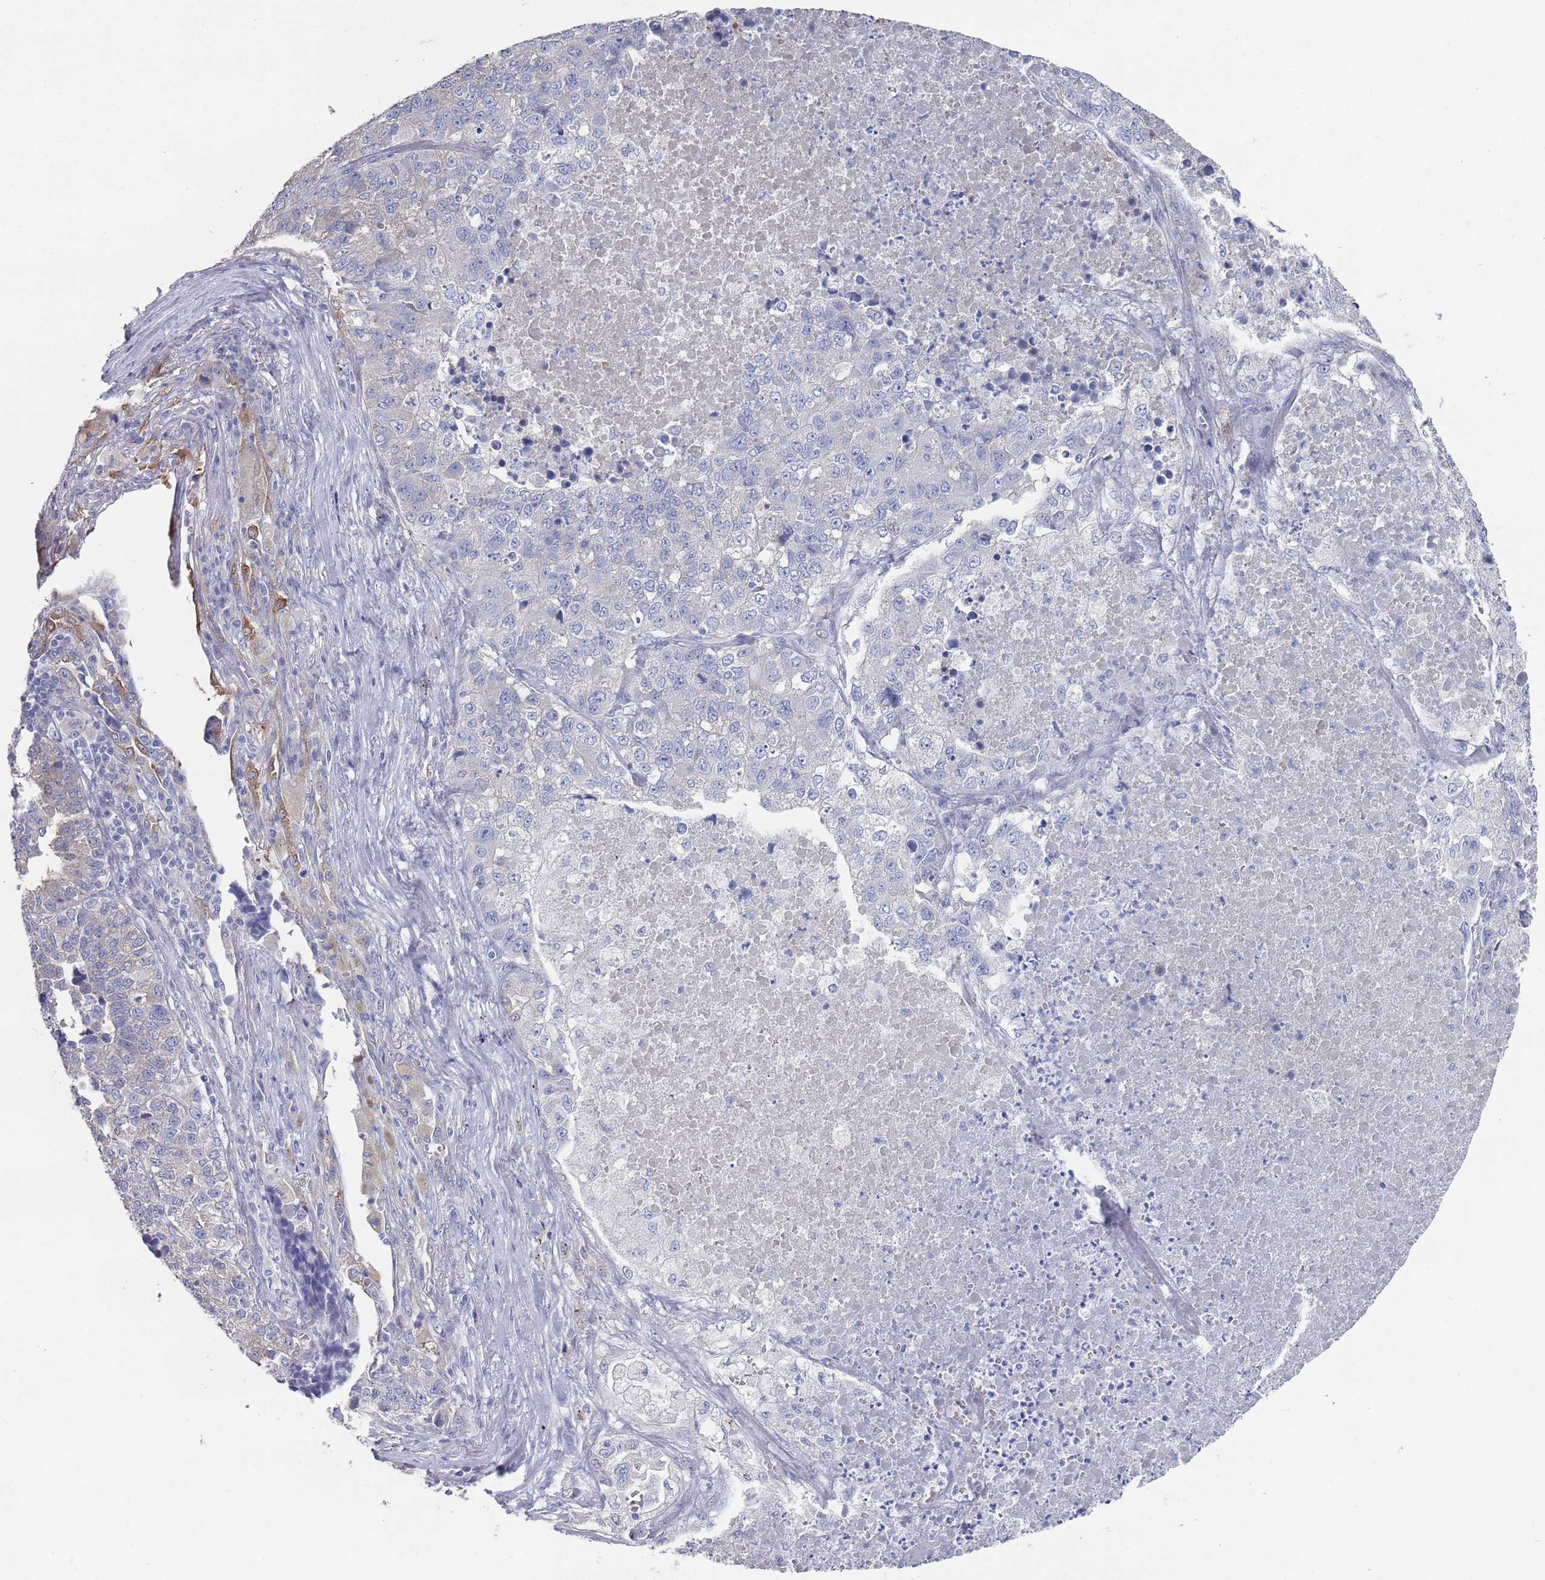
{"staining": {"intensity": "negative", "quantity": "none", "location": "none"}, "tissue": "lung cancer", "cell_type": "Tumor cells", "image_type": "cancer", "snomed": [{"axis": "morphology", "description": "Adenocarcinoma, NOS"}, {"axis": "topography", "description": "Lung"}], "caption": "An image of human adenocarcinoma (lung) is negative for staining in tumor cells. The staining was performed using DAB to visualize the protein expression in brown, while the nuclei were stained in blue with hematoxylin (Magnification: 20x).", "gene": "TMCO3", "patient": {"sex": "male", "age": 49}}